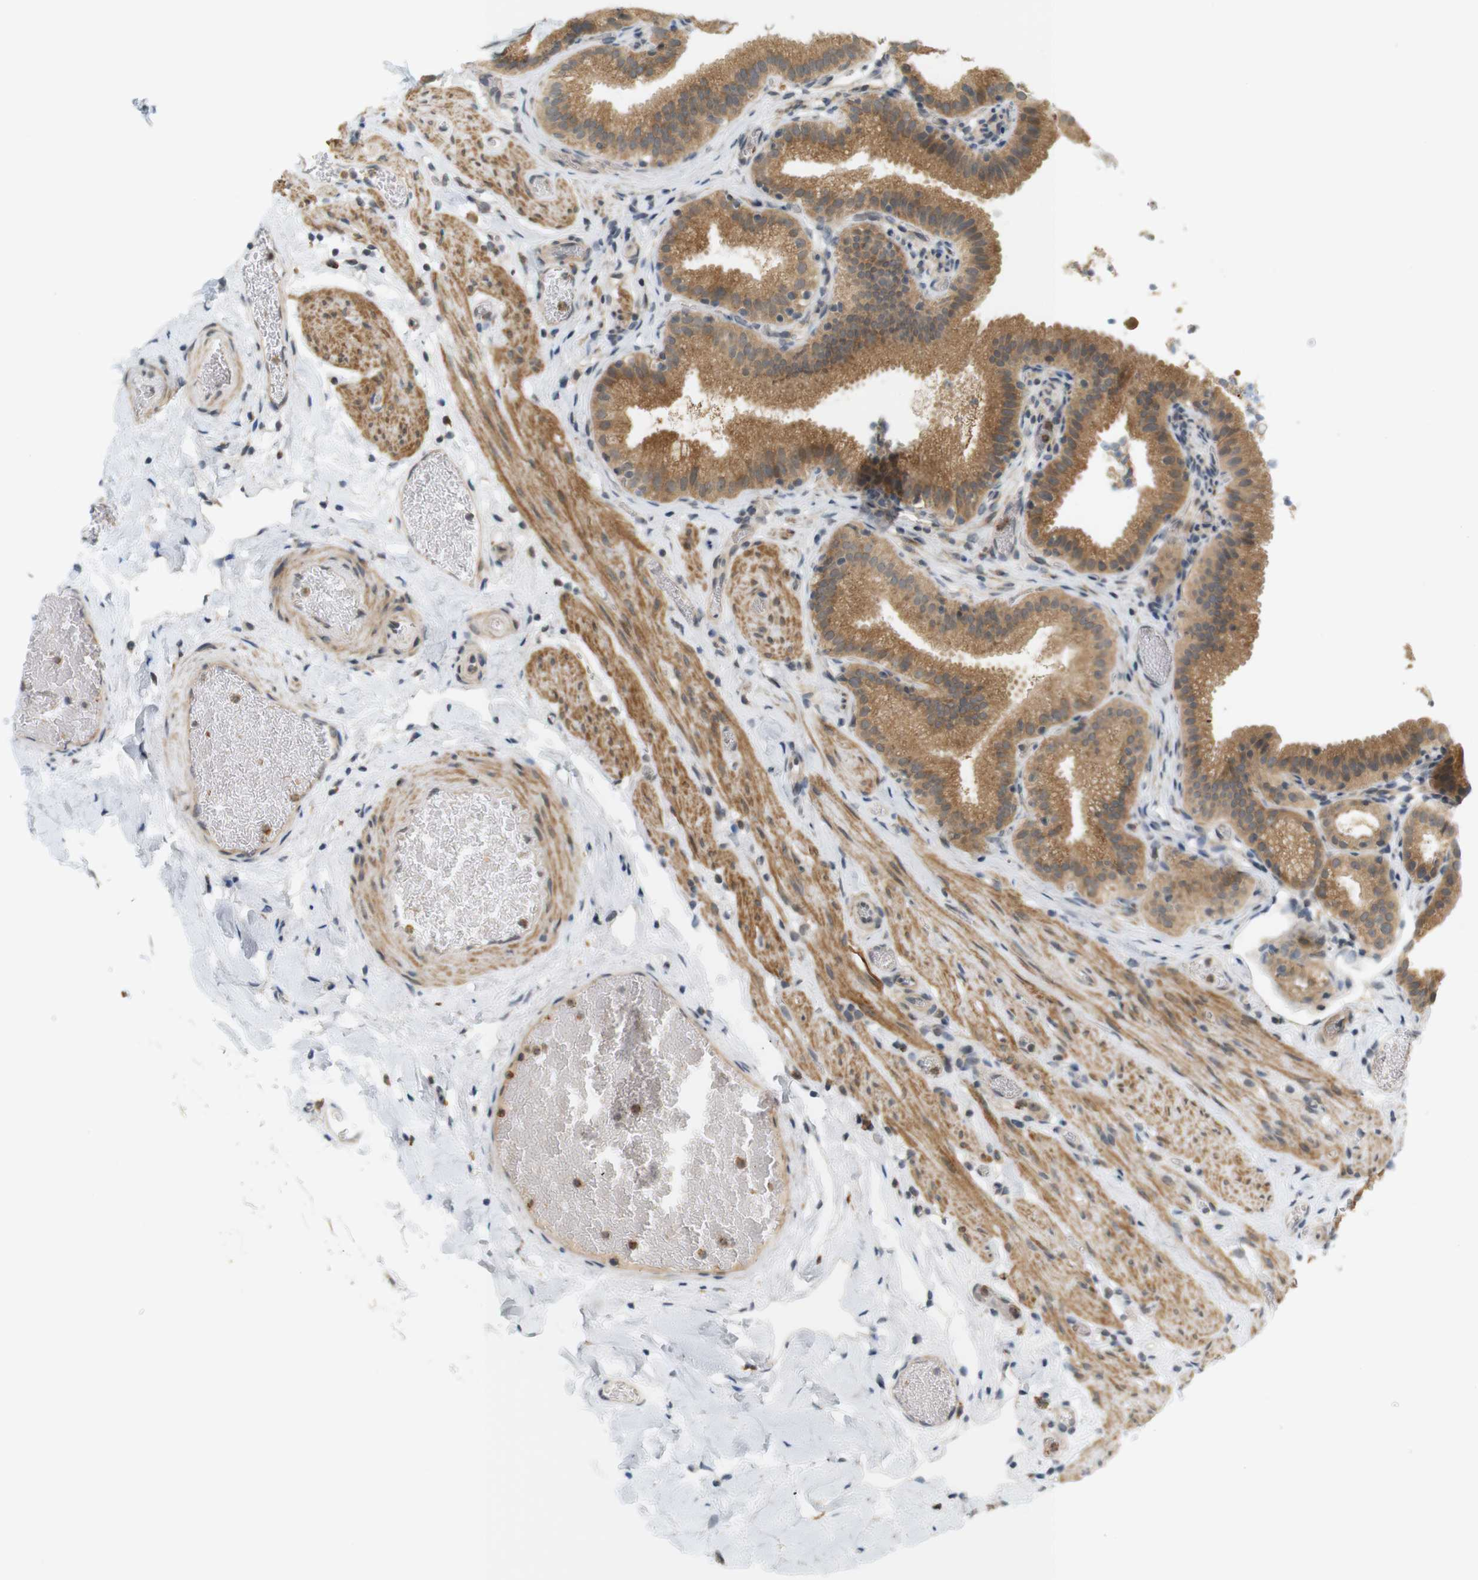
{"staining": {"intensity": "moderate", "quantity": ">75%", "location": "cytoplasmic/membranous"}, "tissue": "gallbladder", "cell_type": "Glandular cells", "image_type": "normal", "snomed": [{"axis": "morphology", "description": "Normal tissue, NOS"}, {"axis": "topography", "description": "Gallbladder"}], "caption": "Brown immunohistochemical staining in benign gallbladder reveals moderate cytoplasmic/membranous staining in approximately >75% of glandular cells. (DAB (3,3'-diaminobenzidine) IHC with brightfield microscopy, high magnification).", "gene": "SOCS6", "patient": {"sex": "male", "age": 65}}